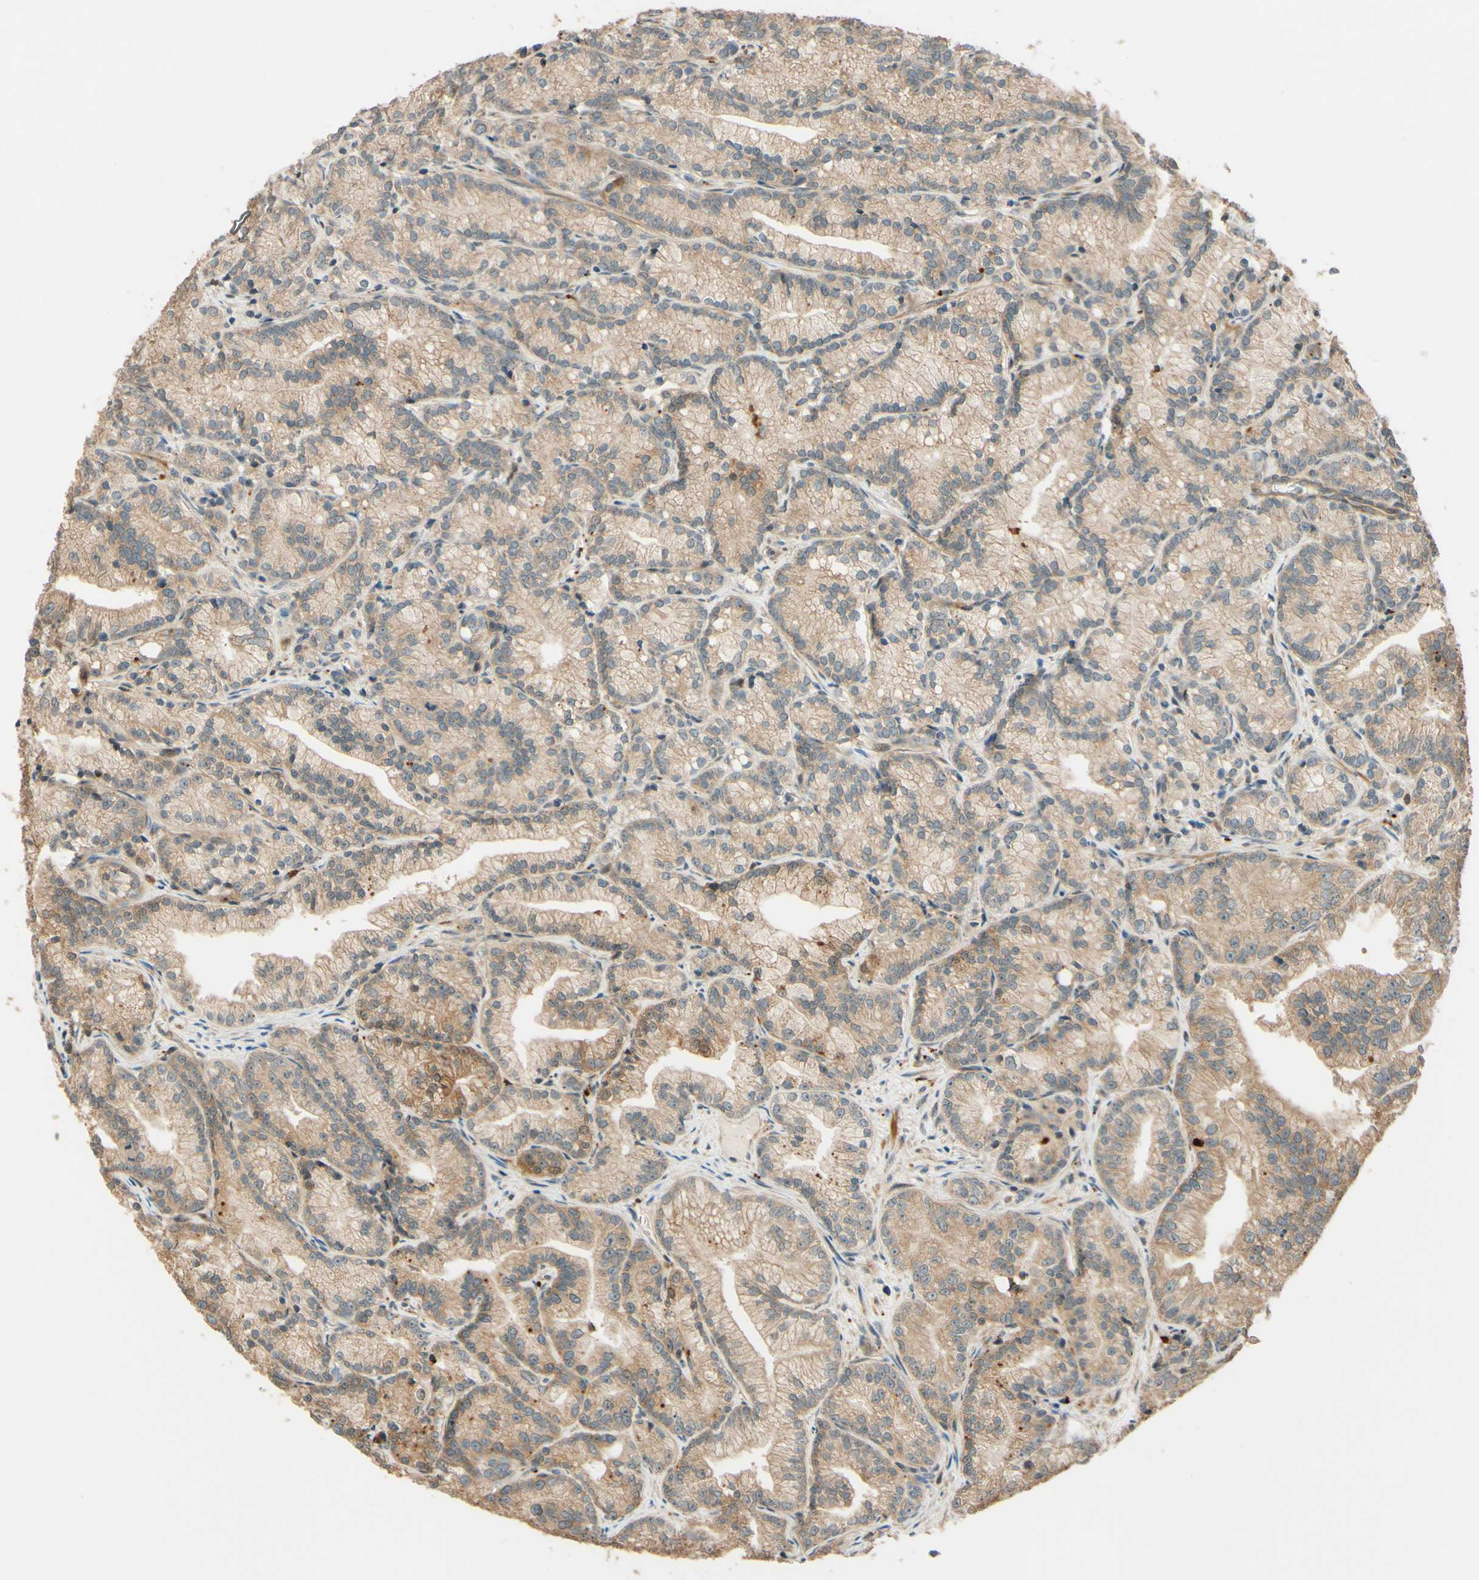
{"staining": {"intensity": "weak", "quantity": ">75%", "location": "cytoplasmic/membranous"}, "tissue": "prostate cancer", "cell_type": "Tumor cells", "image_type": "cancer", "snomed": [{"axis": "morphology", "description": "Adenocarcinoma, Low grade"}, {"axis": "topography", "description": "Prostate"}], "caption": "Human low-grade adenocarcinoma (prostate) stained for a protein (brown) displays weak cytoplasmic/membranous positive staining in about >75% of tumor cells.", "gene": "RNF19A", "patient": {"sex": "male", "age": 89}}